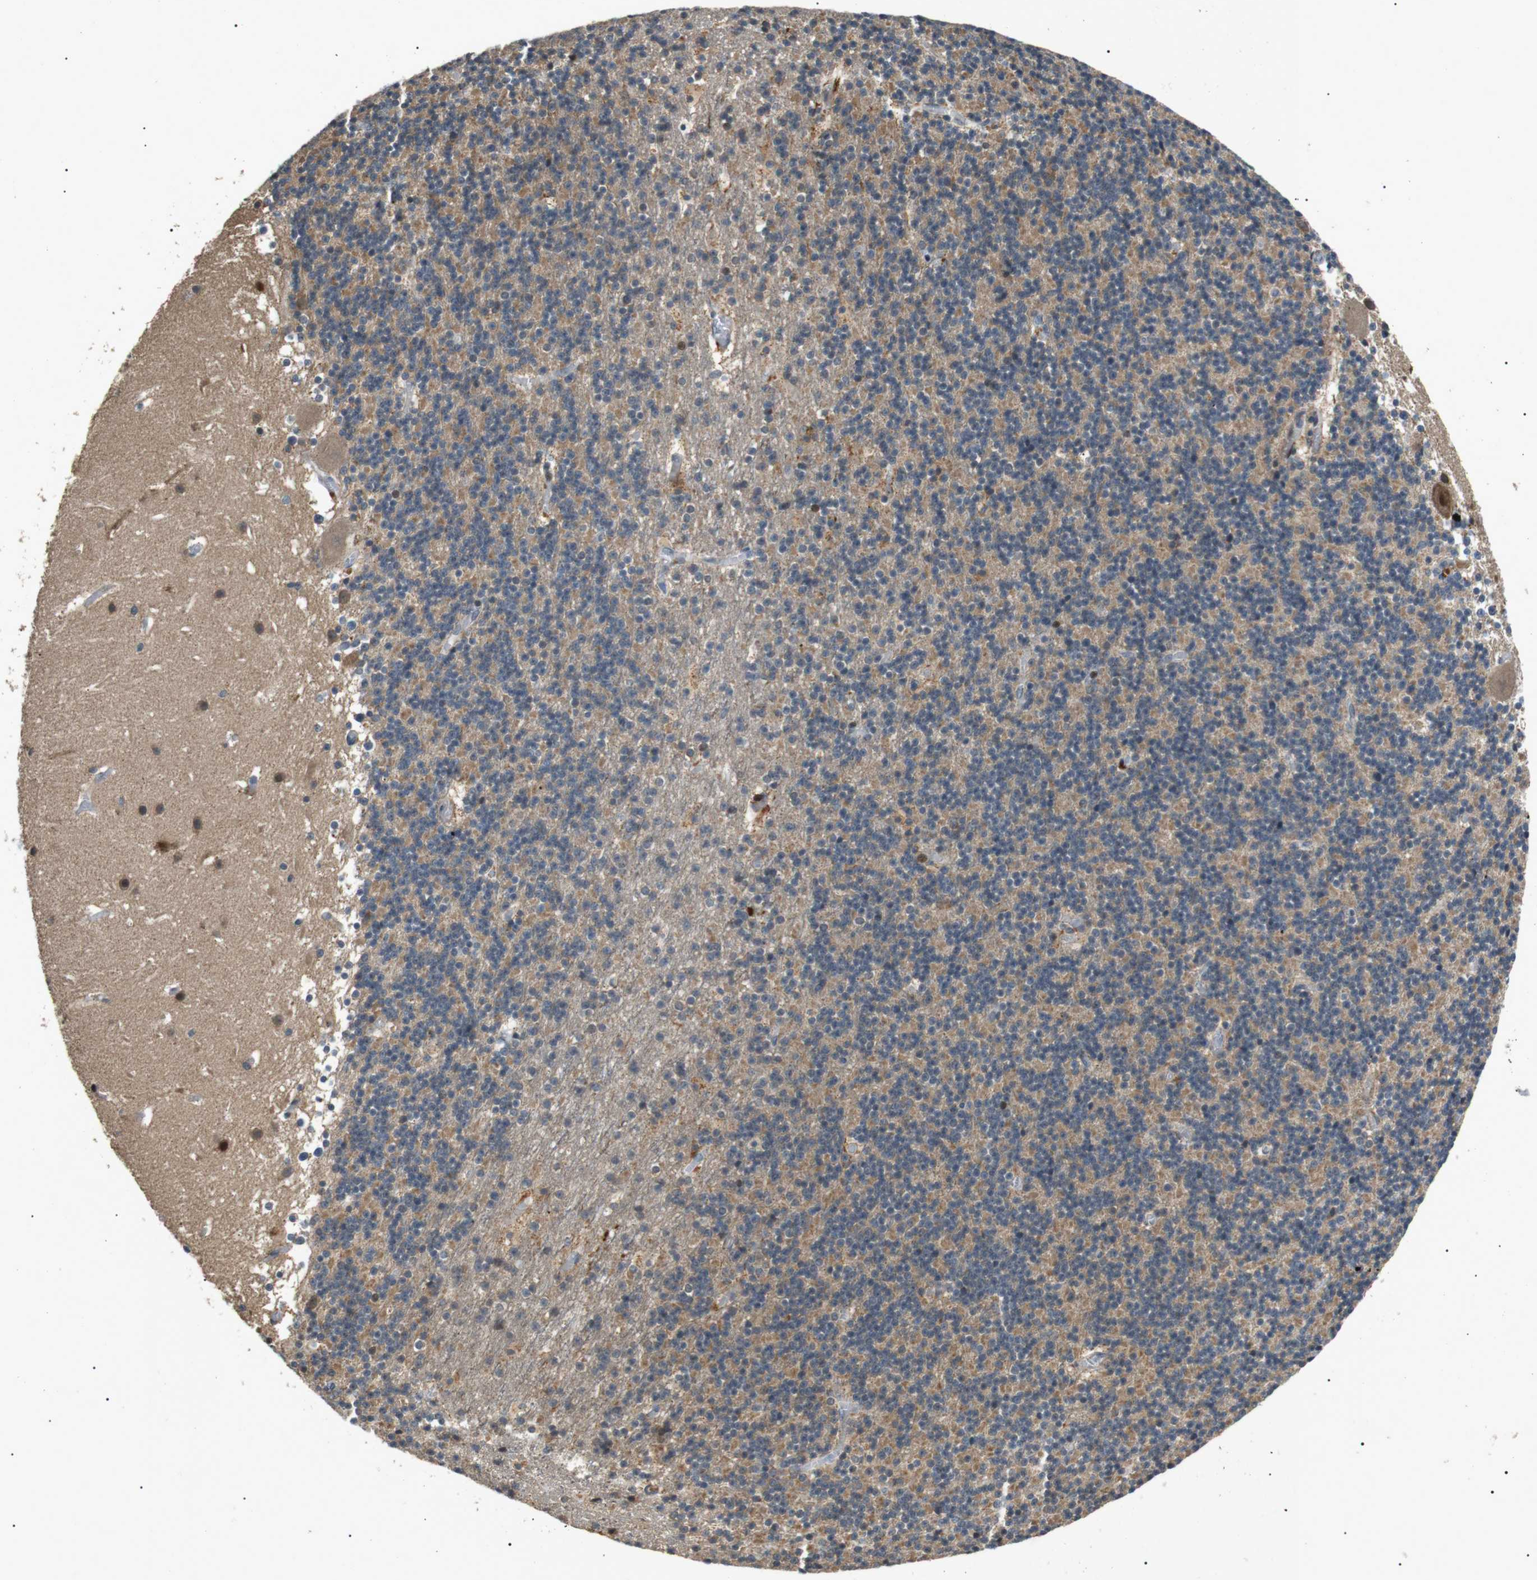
{"staining": {"intensity": "moderate", "quantity": "25%-75%", "location": "cytoplasmic/membranous"}, "tissue": "cerebellum", "cell_type": "Cells in granular layer", "image_type": "normal", "snomed": [{"axis": "morphology", "description": "Normal tissue, NOS"}, {"axis": "topography", "description": "Cerebellum"}], "caption": "A medium amount of moderate cytoplasmic/membranous expression is present in approximately 25%-75% of cells in granular layer in benign cerebellum. Nuclei are stained in blue.", "gene": "HSPA13", "patient": {"sex": "male", "age": 45}}